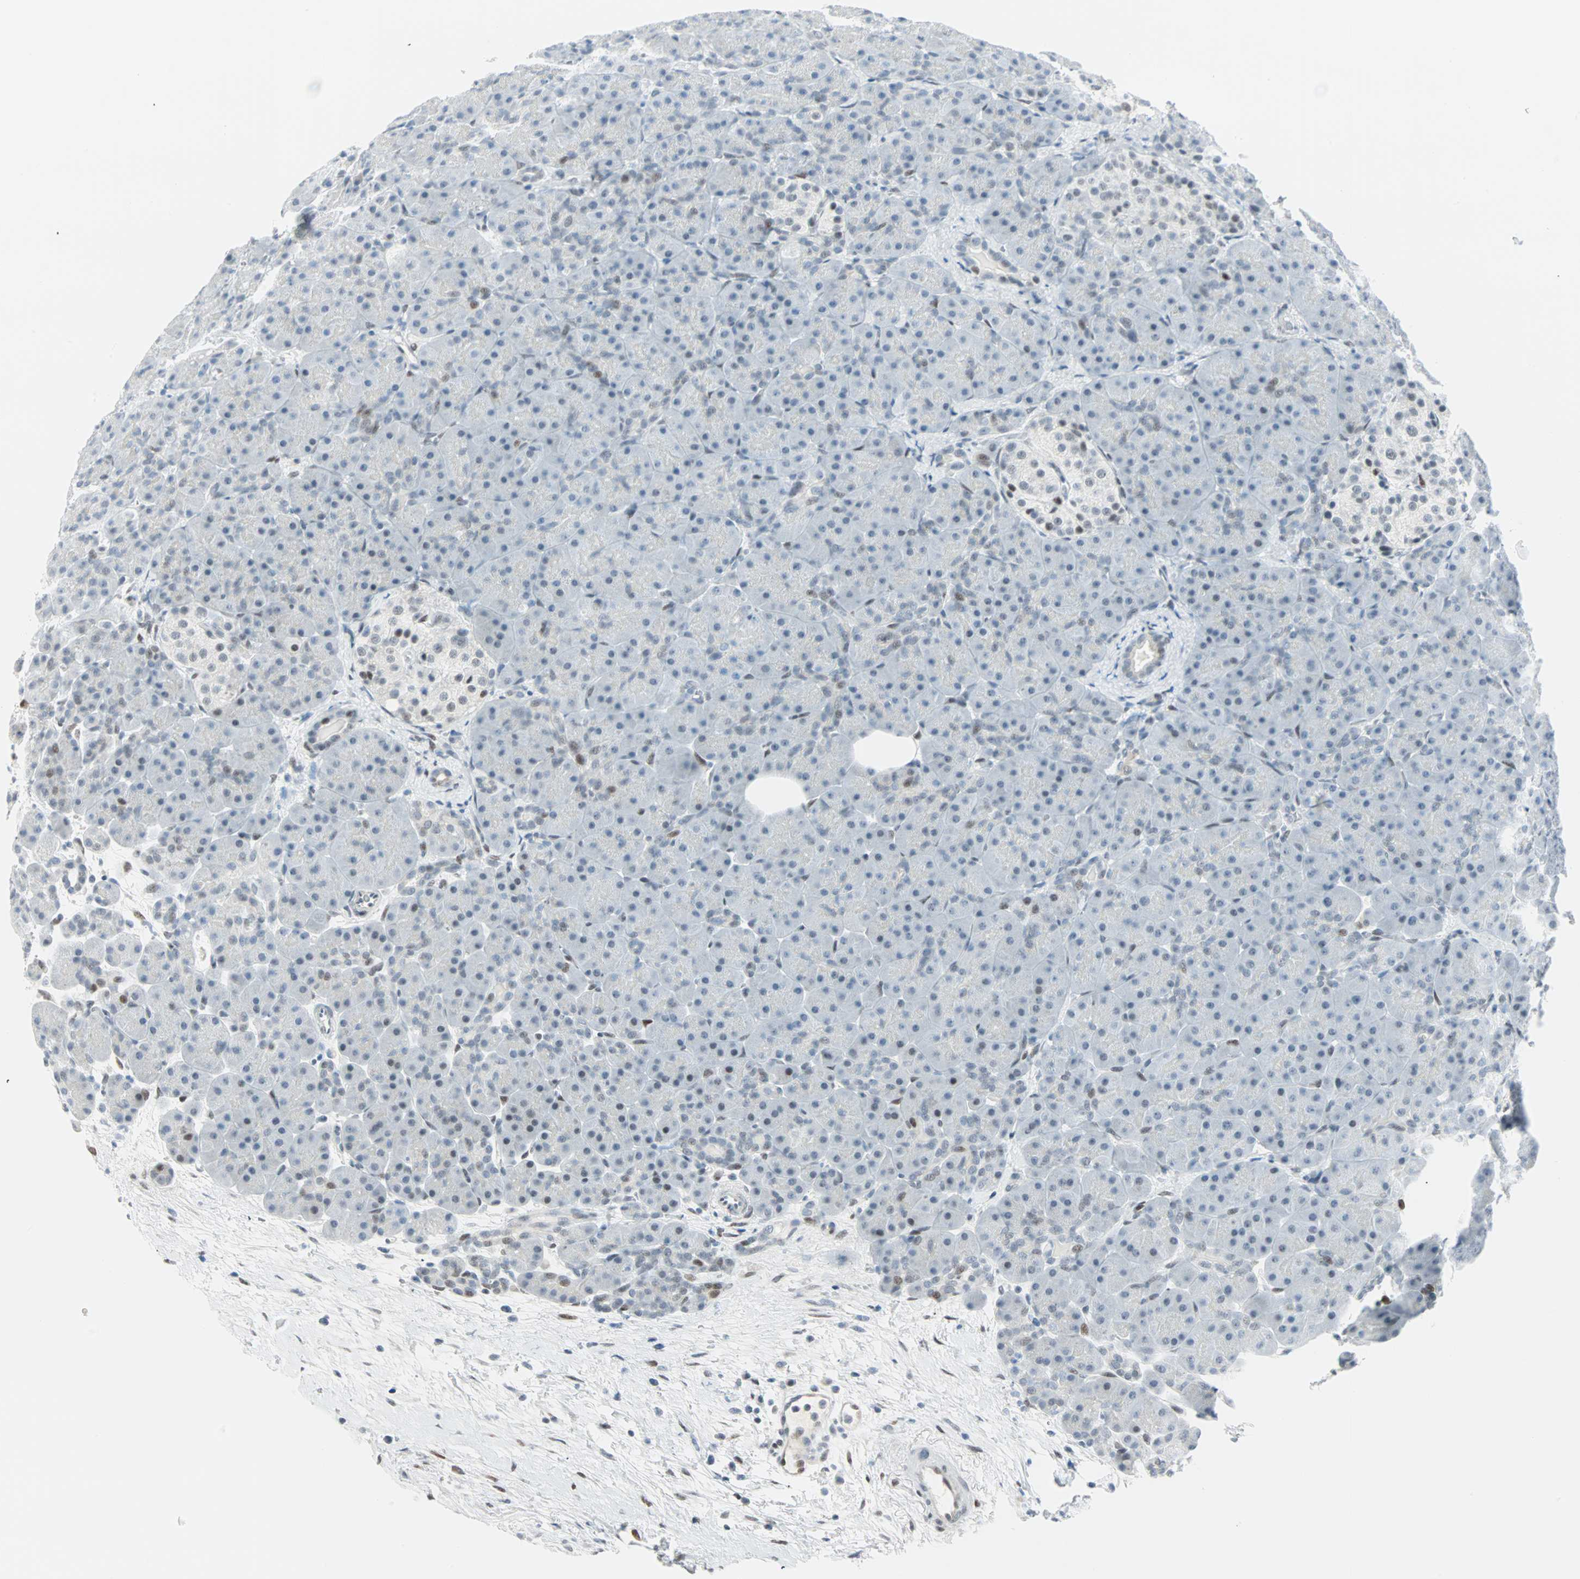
{"staining": {"intensity": "weak", "quantity": "<25%", "location": "nuclear"}, "tissue": "pancreas", "cell_type": "Exocrine glandular cells", "image_type": "normal", "snomed": [{"axis": "morphology", "description": "Normal tissue, NOS"}, {"axis": "topography", "description": "Pancreas"}], "caption": "IHC of benign pancreas reveals no expression in exocrine glandular cells.", "gene": "PKNOX1", "patient": {"sex": "male", "age": 66}}